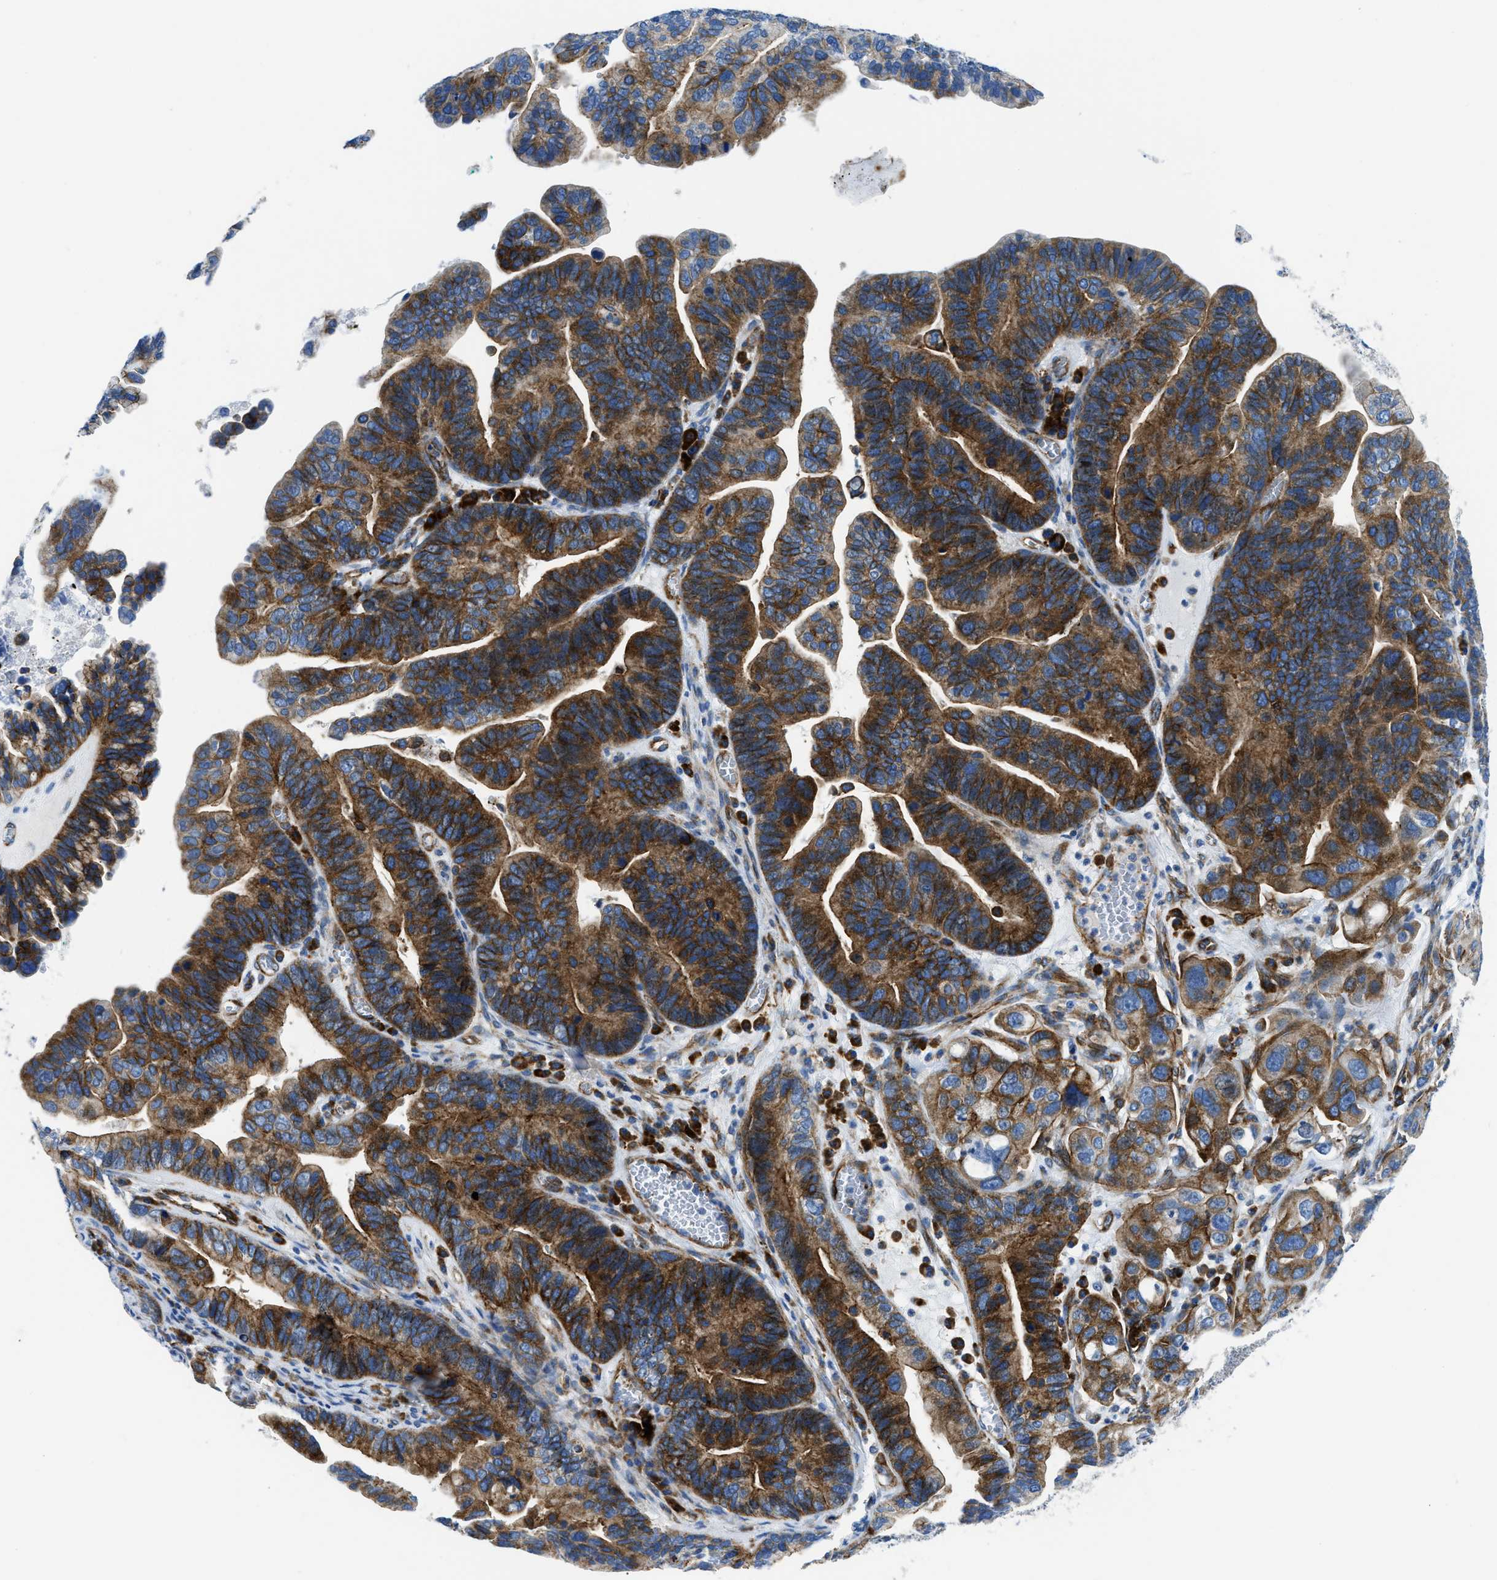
{"staining": {"intensity": "strong", "quantity": ">75%", "location": "cytoplasmic/membranous"}, "tissue": "ovarian cancer", "cell_type": "Tumor cells", "image_type": "cancer", "snomed": [{"axis": "morphology", "description": "Cystadenocarcinoma, serous, NOS"}, {"axis": "topography", "description": "Ovary"}], "caption": "A brown stain highlights strong cytoplasmic/membranous staining of a protein in ovarian serous cystadenocarcinoma tumor cells. The staining was performed using DAB (3,3'-diaminobenzidine), with brown indicating positive protein expression. Nuclei are stained blue with hematoxylin.", "gene": "CUTA", "patient": {"sex": "female", "age": 56}}